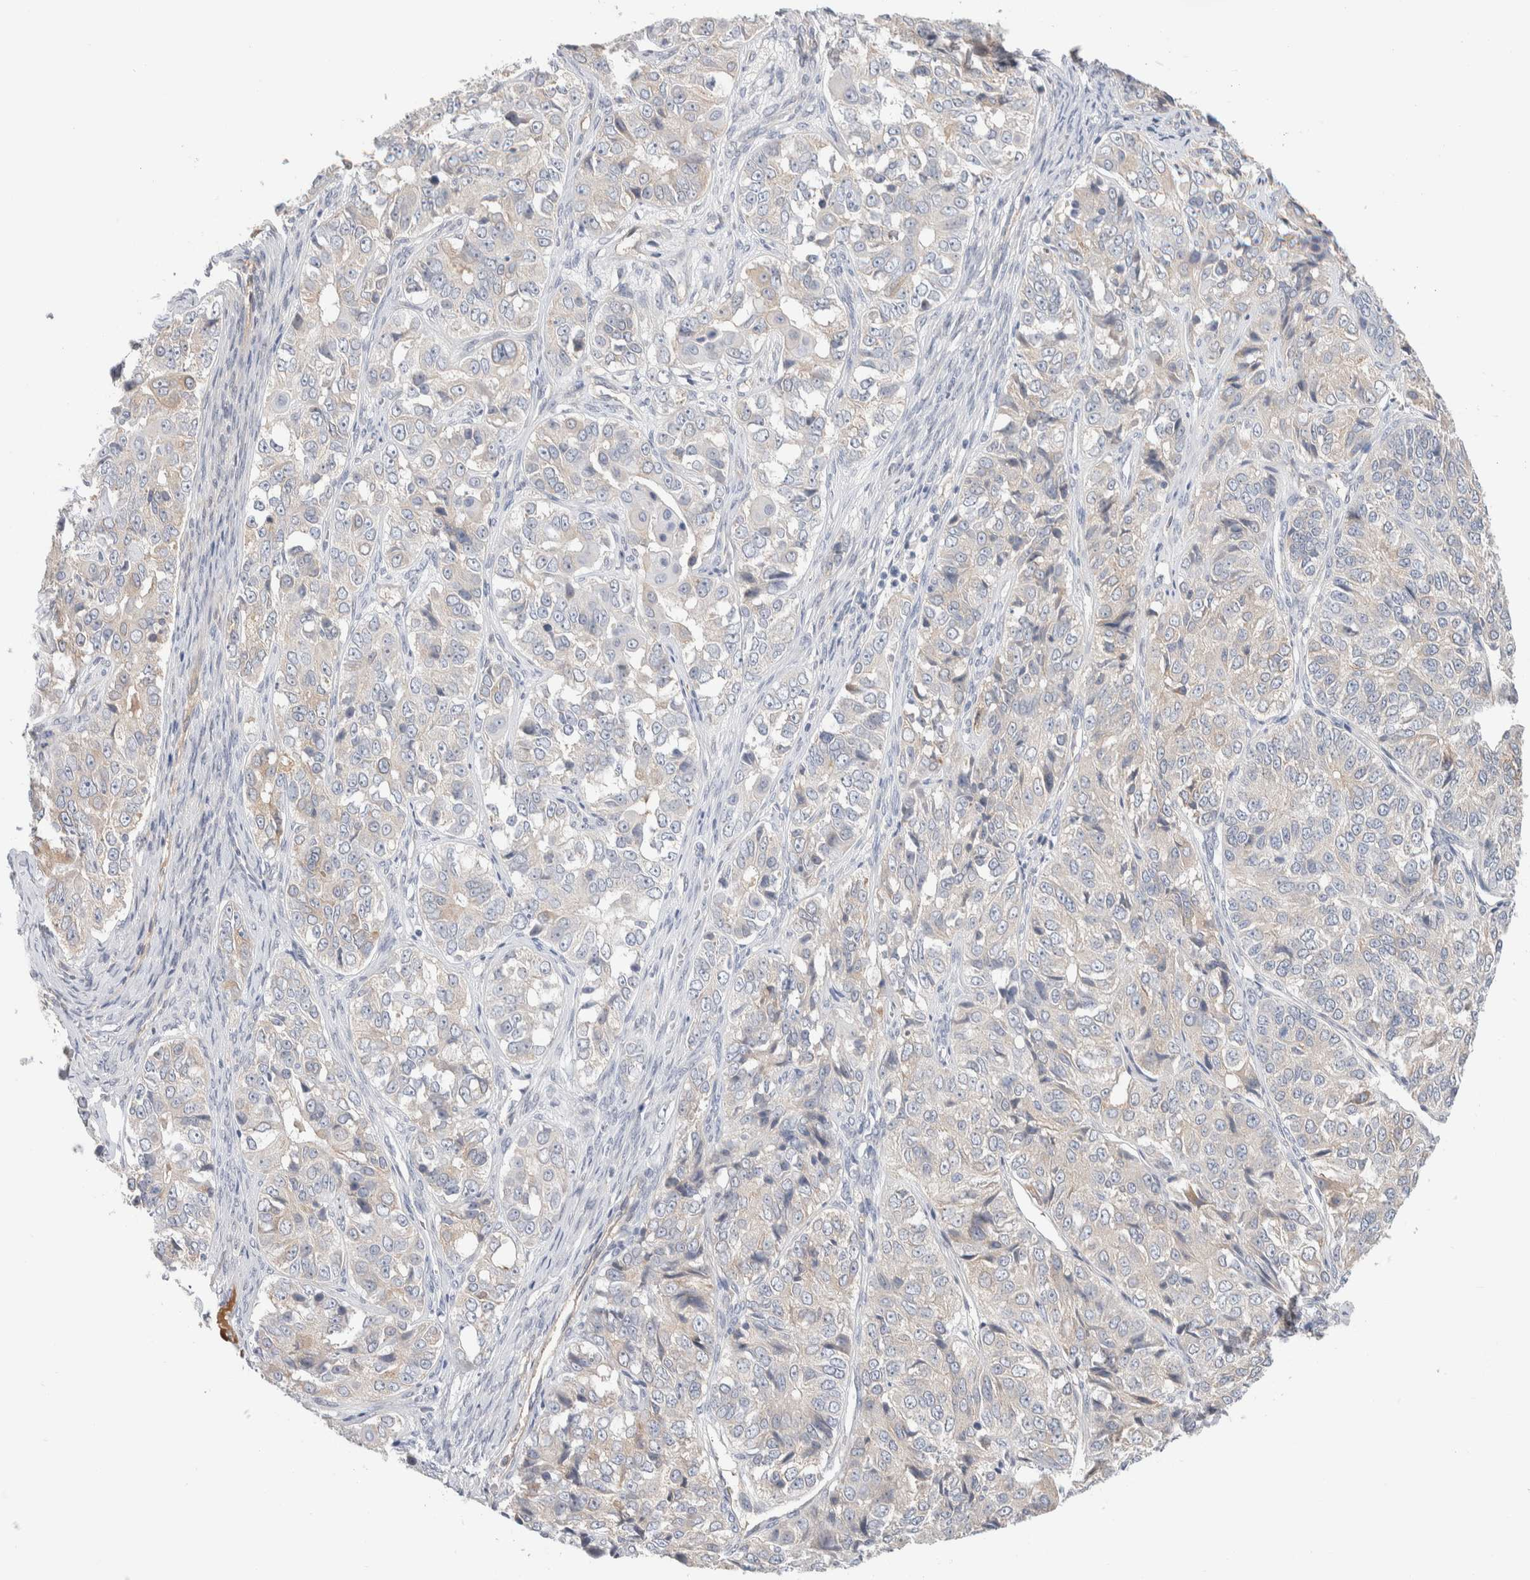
{"staining": {"intensity": "negative", "quantity": "none", "location": "none"}, "tissue": "ovarian cancer", "cell_type": "Tumor cells", "image_type": "cancer", "snomed": [{"axis": "morphology", "description": "Carcinoma, endometroid"}, {"axis": "topography", "description": "Ovary"}], "caption": "Tumor cells show no significant protein expression in ovarian cancer.", "gene": "RUSF1", "patient": {"sex": "female", "age": 51}}